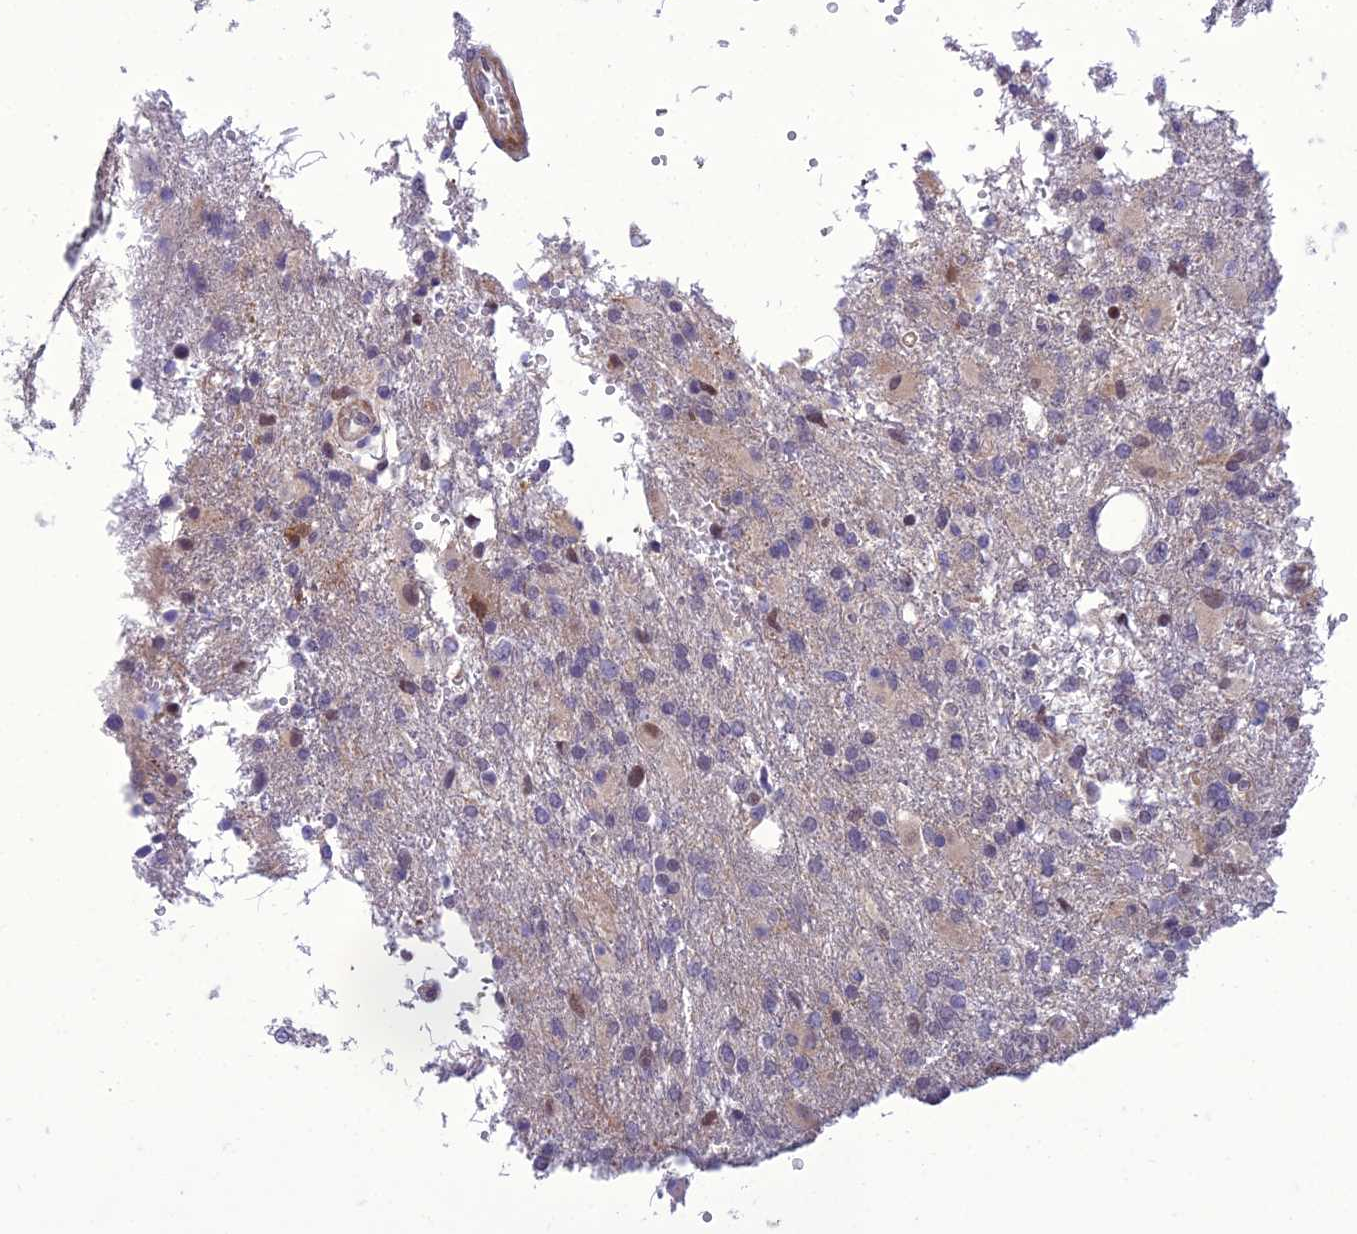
{"staining": {"intensity": "negative", "quantity": "none", "location": "none"}, "tissue": "glioma", "cell_type": "Tumor cells", "image_type": "cancer", "snomed": [{"axis": "morphology", "description": "Glioma, malignant, High grade"}, {"axis": "topography", "description": "Brain"}], "caption": "Tumor cells are negative for protein expression in human glioma.", "gene": "GAB4", "patient": {"sex": "male", "age": 56}}